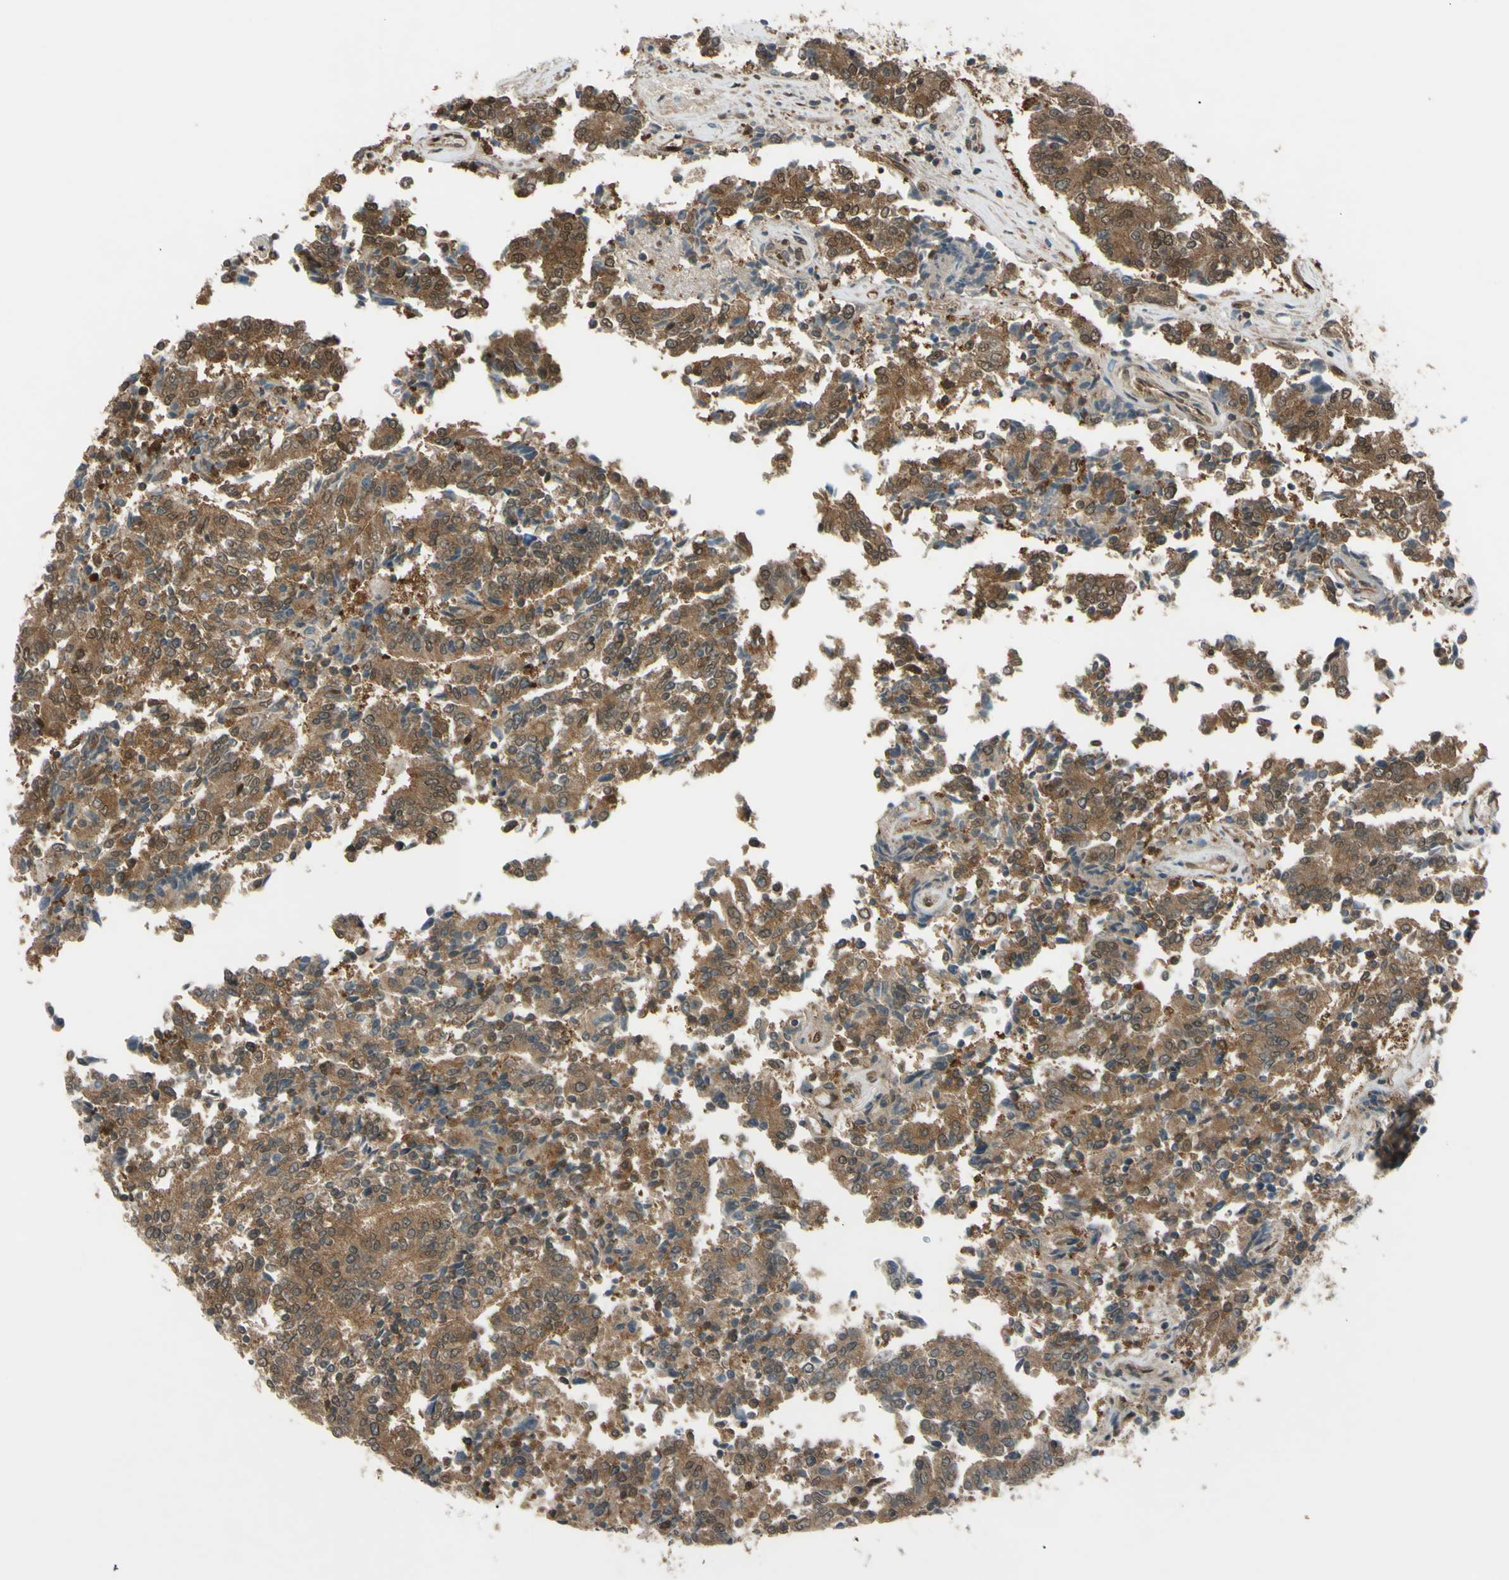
{"staining": {"intensity": "strong", "quantity": ">75%", "location": "cytoplasmic/membranous"}, "tissue": "prostate cancer", "cell_type": "Tumor cells", "image_type": "cancer", "snomed": [{"axis": "morphology", "description": "Normal tissue, NOS"}, {"axis": "morphology", "description": "Adenocarcinoma, High grade"}, {"axis": "topography", "description": "Prostate"}, {"axis": "topography", "description": "Seminal veicle"}], "caption": "An image of high-grade adenocarcinoma (prostate) stained for a protein reveals strong cytoplasmic/membranous brown staining in tumor cells. (DAB = brown stain, brightfield microscopy at high magnification).", "gene": "YWHAQ", "patient": {"sex": "male", "age": 55}}